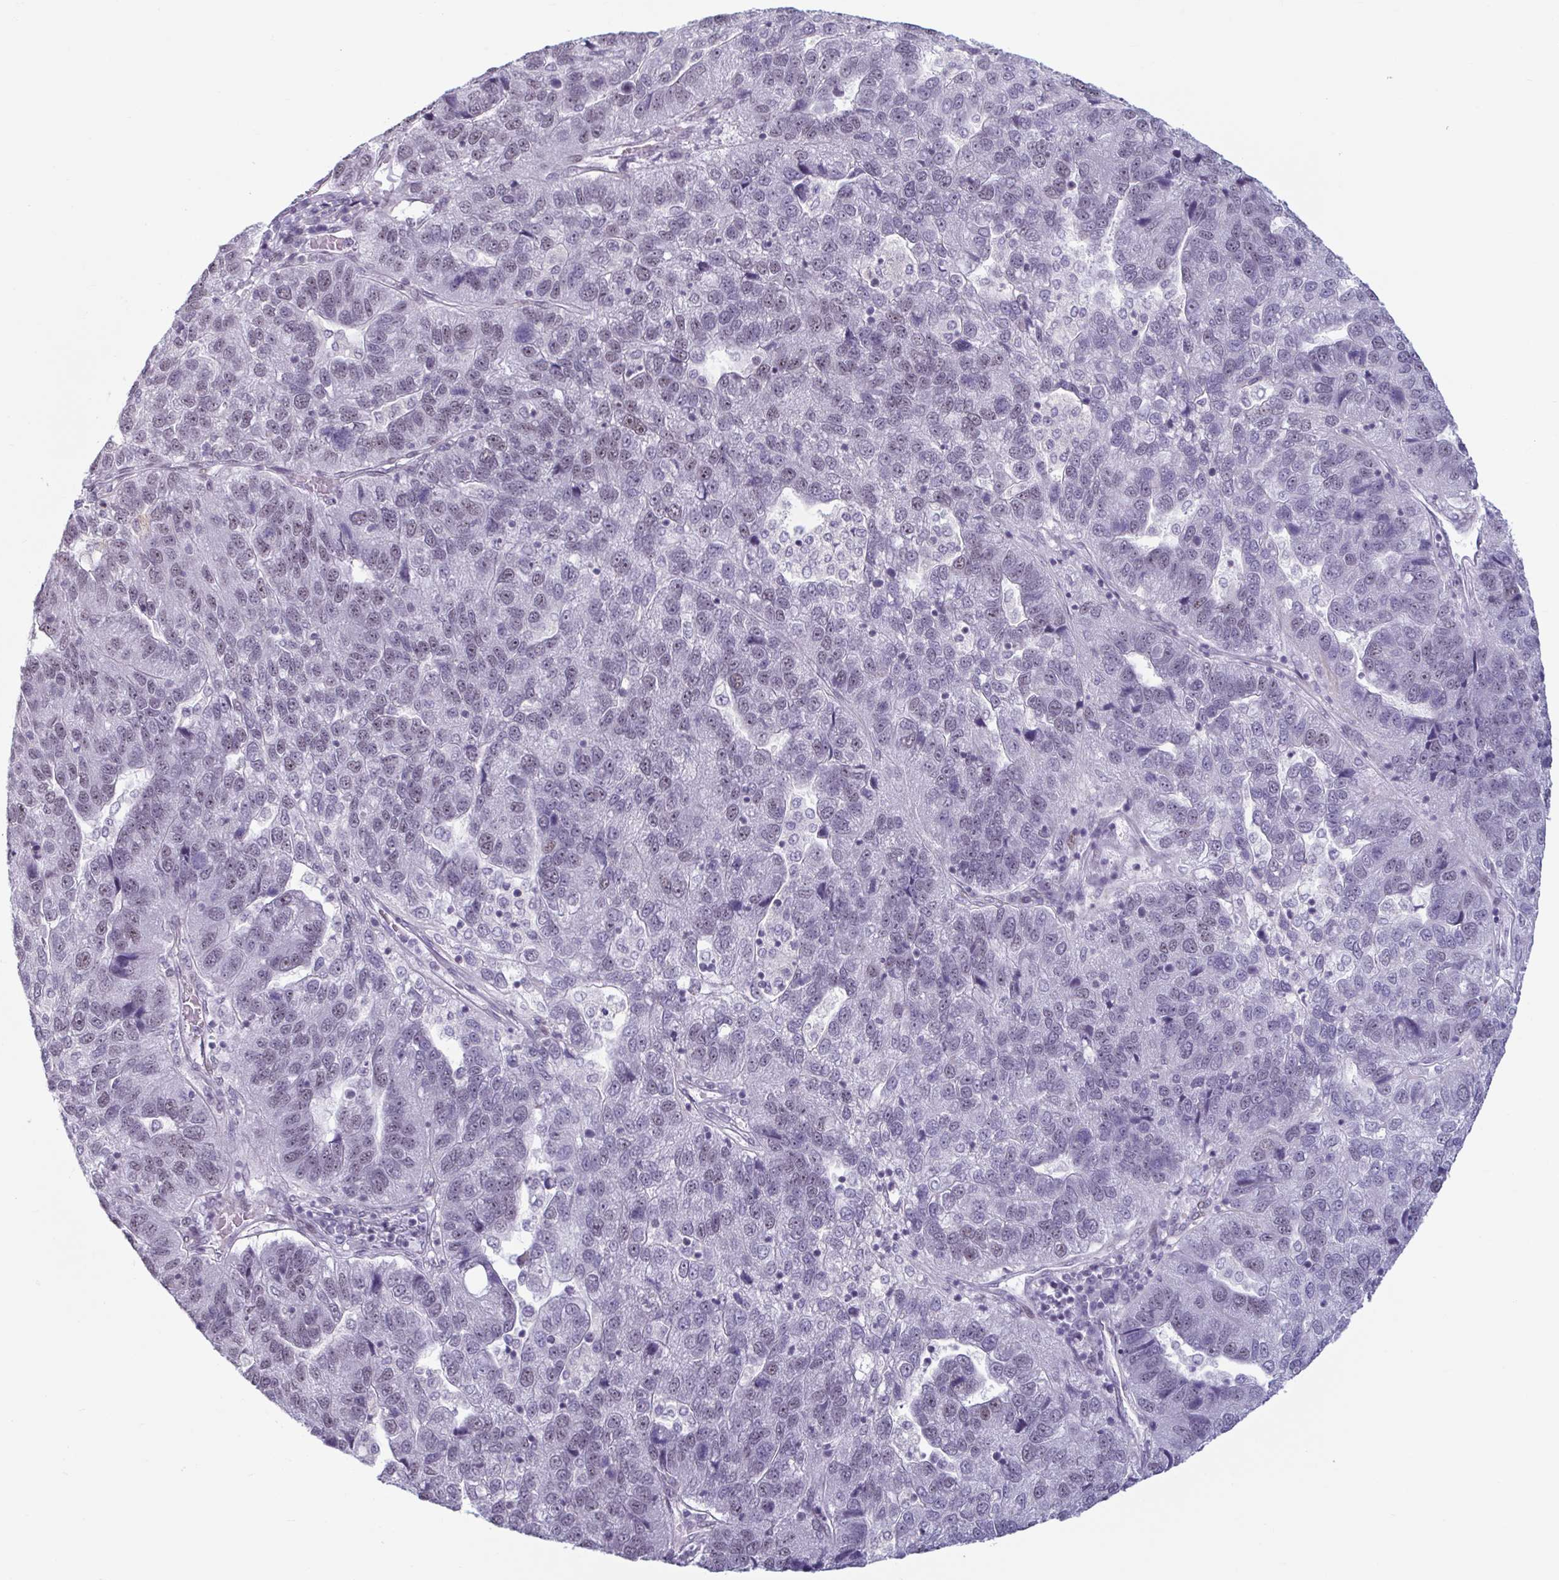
{"staining": {"intensity": "weak", "quantity": "<25%", "location": "nuclear"}, "tissue": "pancreatic cancer", "cell_type": "Tumor cells", "image_type": "cancer", "snomed": [{"axis": "morphology", "description": "Adenocarcinoma, NOS"}, {"axis": "topography", "description": "Pancreas"}], "caption": "Protein analysis of adenocarcinoma (pancreatic) displays no significant positivity in tumor cells.", "gene": "HSD17B6", "patient": {"sex": "female", "age": 61}}